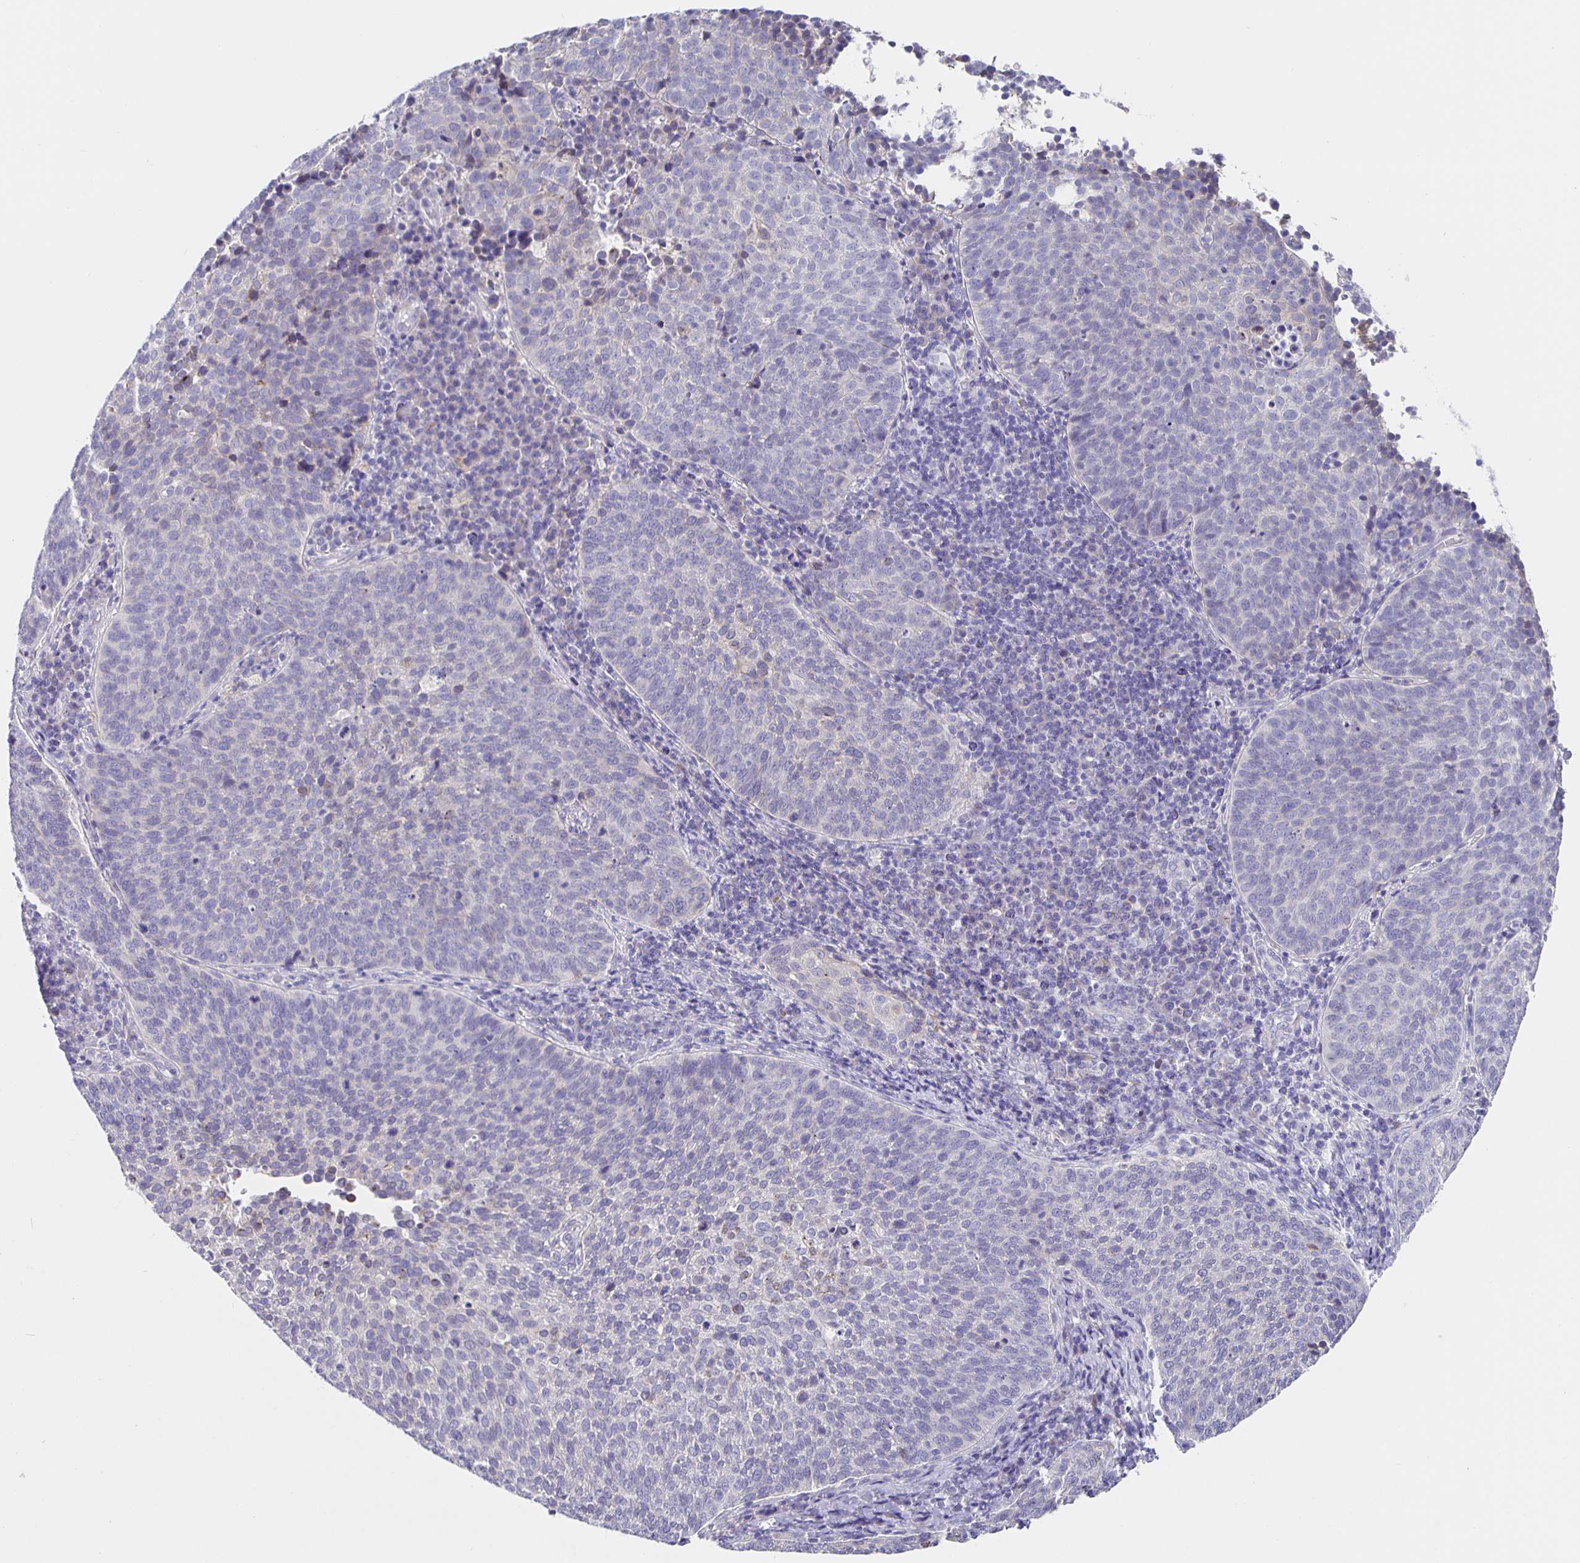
{"staining": {"intensity": "negative", "quantity": "none", "location": "none"}, "tissue": "cervical cancer", "cell_type": "Tumor cells", "image_type": "cancer", "snomed": [{"axis": "morphology", "description": "Squamous cell carcinoma, NOS"}, {"axis": "topography", "description": "Cervix"}], "caption": "A photomicrograph of cervical cancer (squamous cell carcinoma) stained for a protein exhibits no brown staining in tumor cells. (DAB (3,3'-diaminobenzidine) immunohistochemistry visualized using brightfield microscopy, high magnification).", "gene": "CFAP74", "patient": {"sex": "female", "age": 34}}